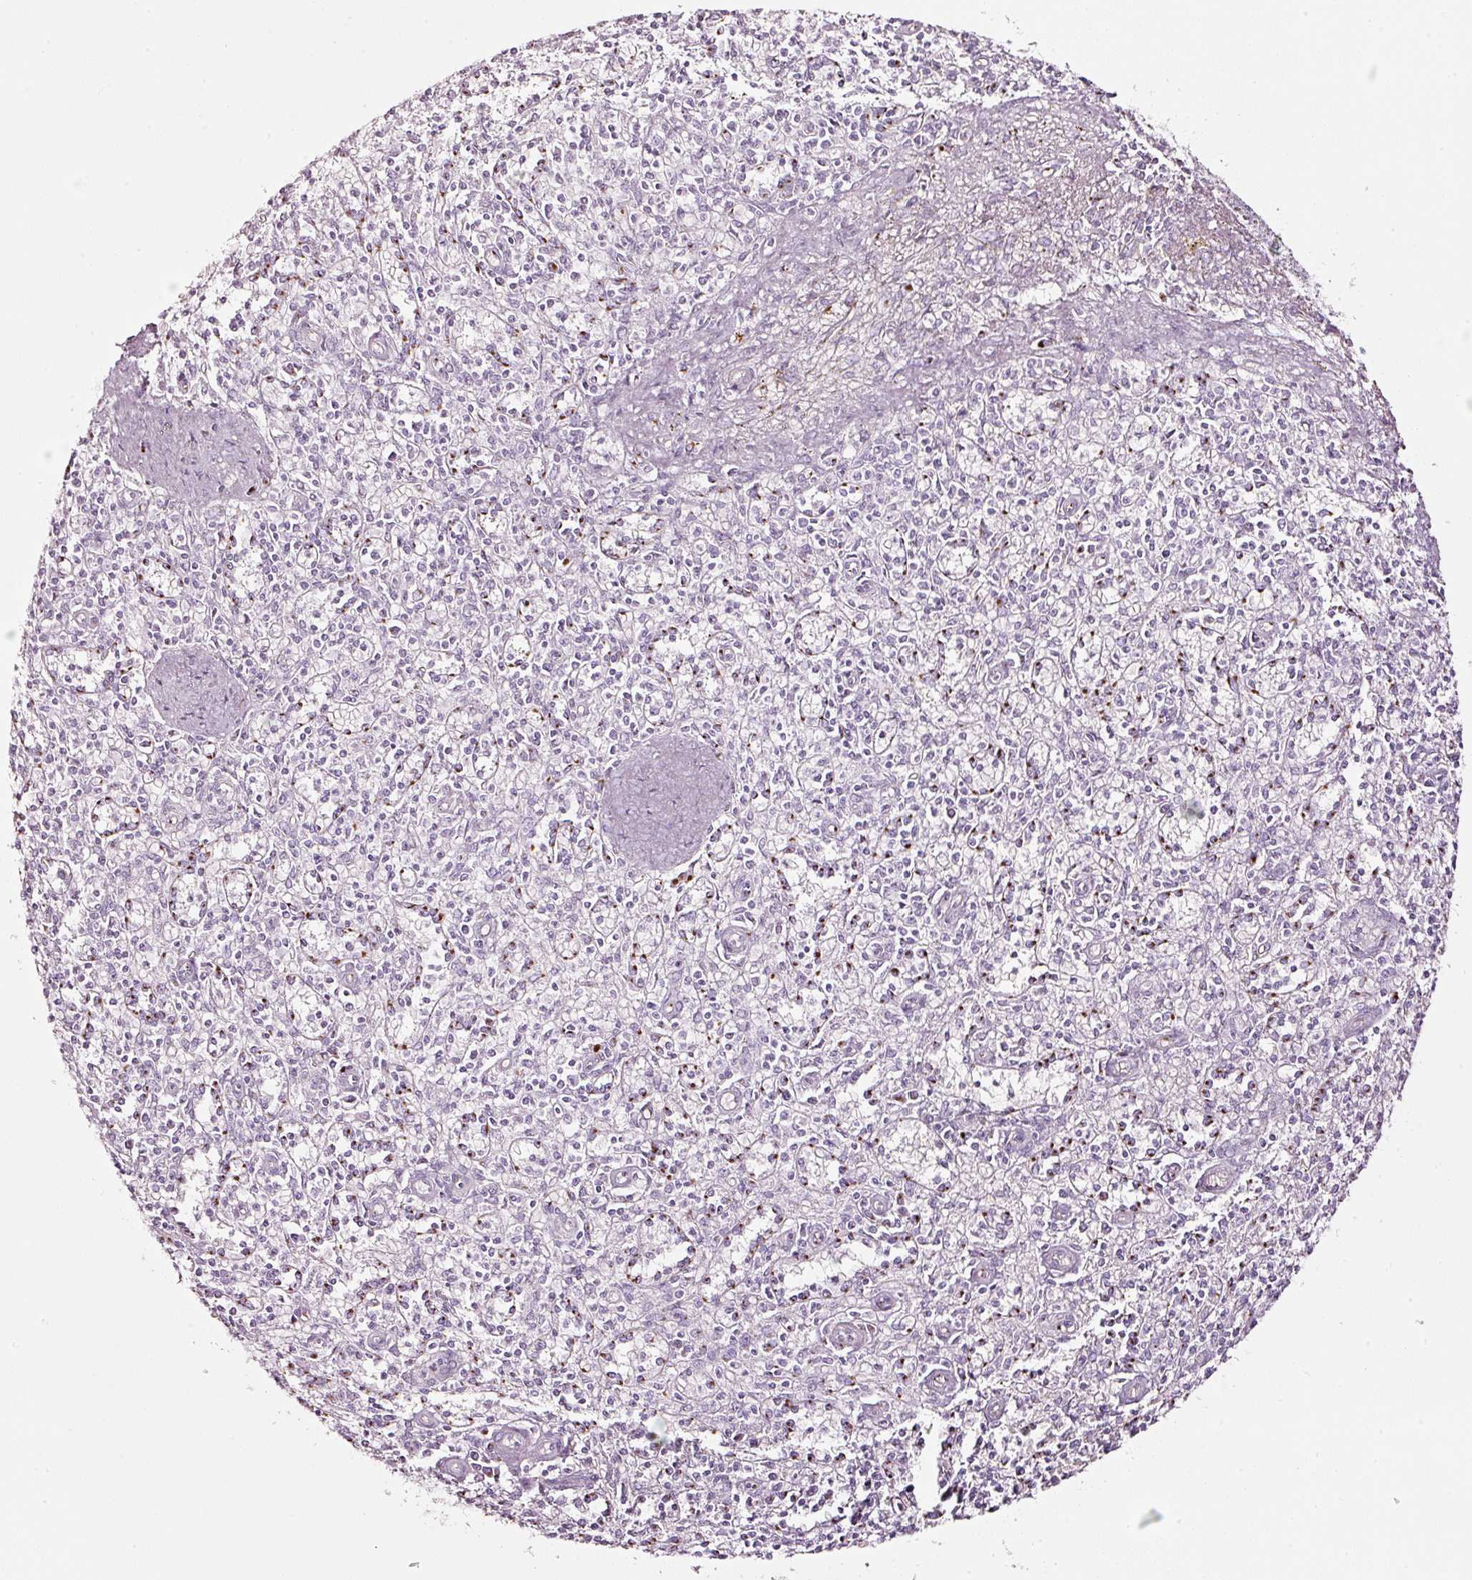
{"staining": {"intensity": "moderate", "quantity": "<25%", "location": "cytoplasmic/membranous"}, "tissue": "spleen", "cell_type": "Cells in red pulp", "image_type": "normal", "snomed": [{"axis": "morphology", "description": "Normal tissue, NOS"}, {"axis": "topography", "description": "Spleen"}], "caption": "Protein analysis of benign spleen shows moderate cytoplasmic/membranous positivity in about <25% of cells in red pulp.", "gene": "SDF4", "patient": {"sex": "female", "age": 70}}